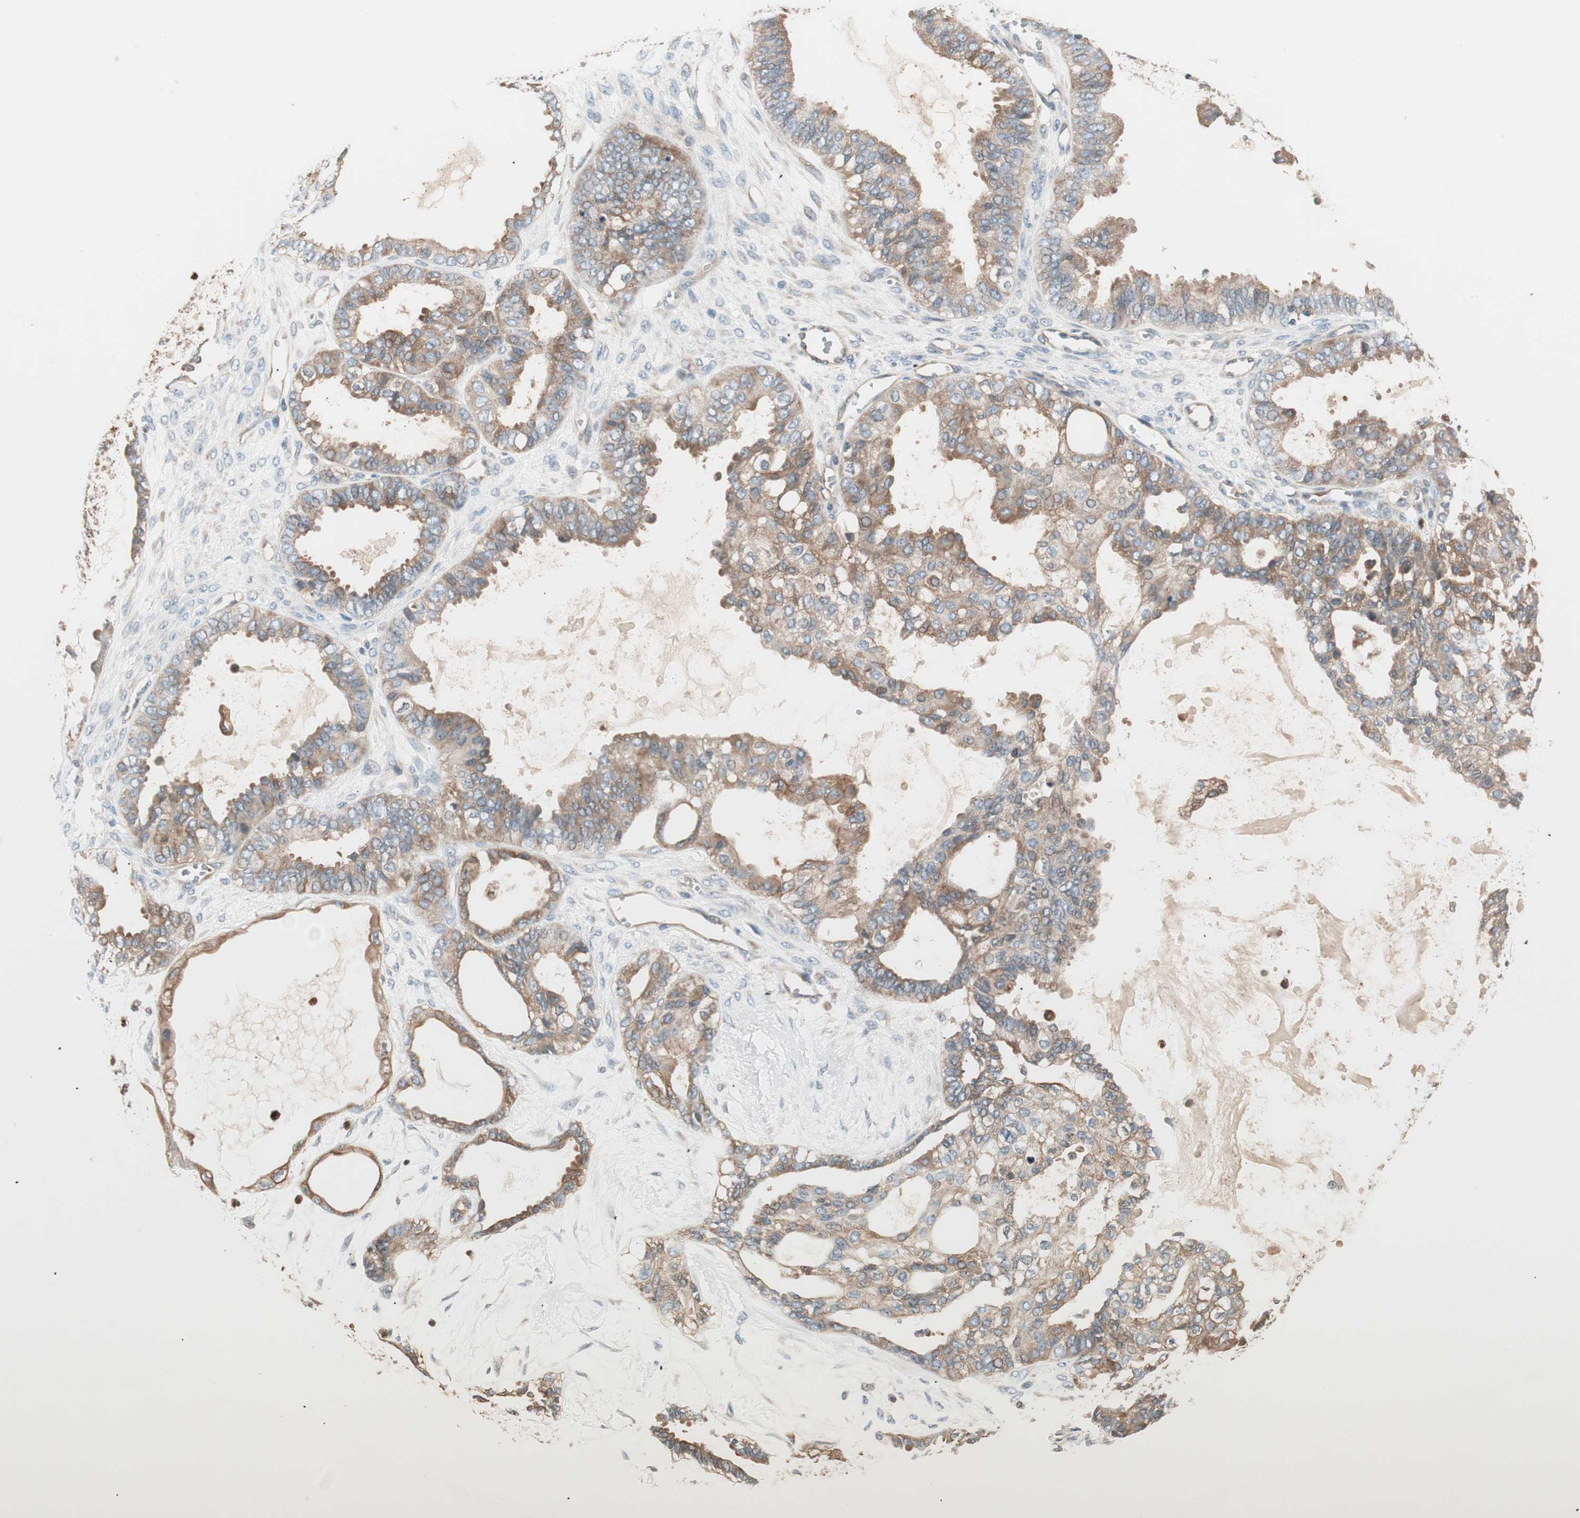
{"staining": {"intensity": "moderate", "quantity": ">75%", "location": "cytoplasmic/membranous"}, "tissue": "ovarian cancer", "cell_type": "Tumor cells", "image_type": "cancer", "snomed": [{"axis": "morphology", "description": "Carcinoma, NOS"}, {"axis": "morphology", "description": "Carcinoma, endometroid"}, {"axis": "topography", "description": "Ovary"}], "caption": "An immunohistochemistry (IHC) photomicrograph of tumor tissue is shown. Protein staining in brown labels moderate cytoplasmic/membranous positivity in ovarian cancer within tumor cells.", "gene": "TSG101", "patient": {"sex": "female", "age": 50}}